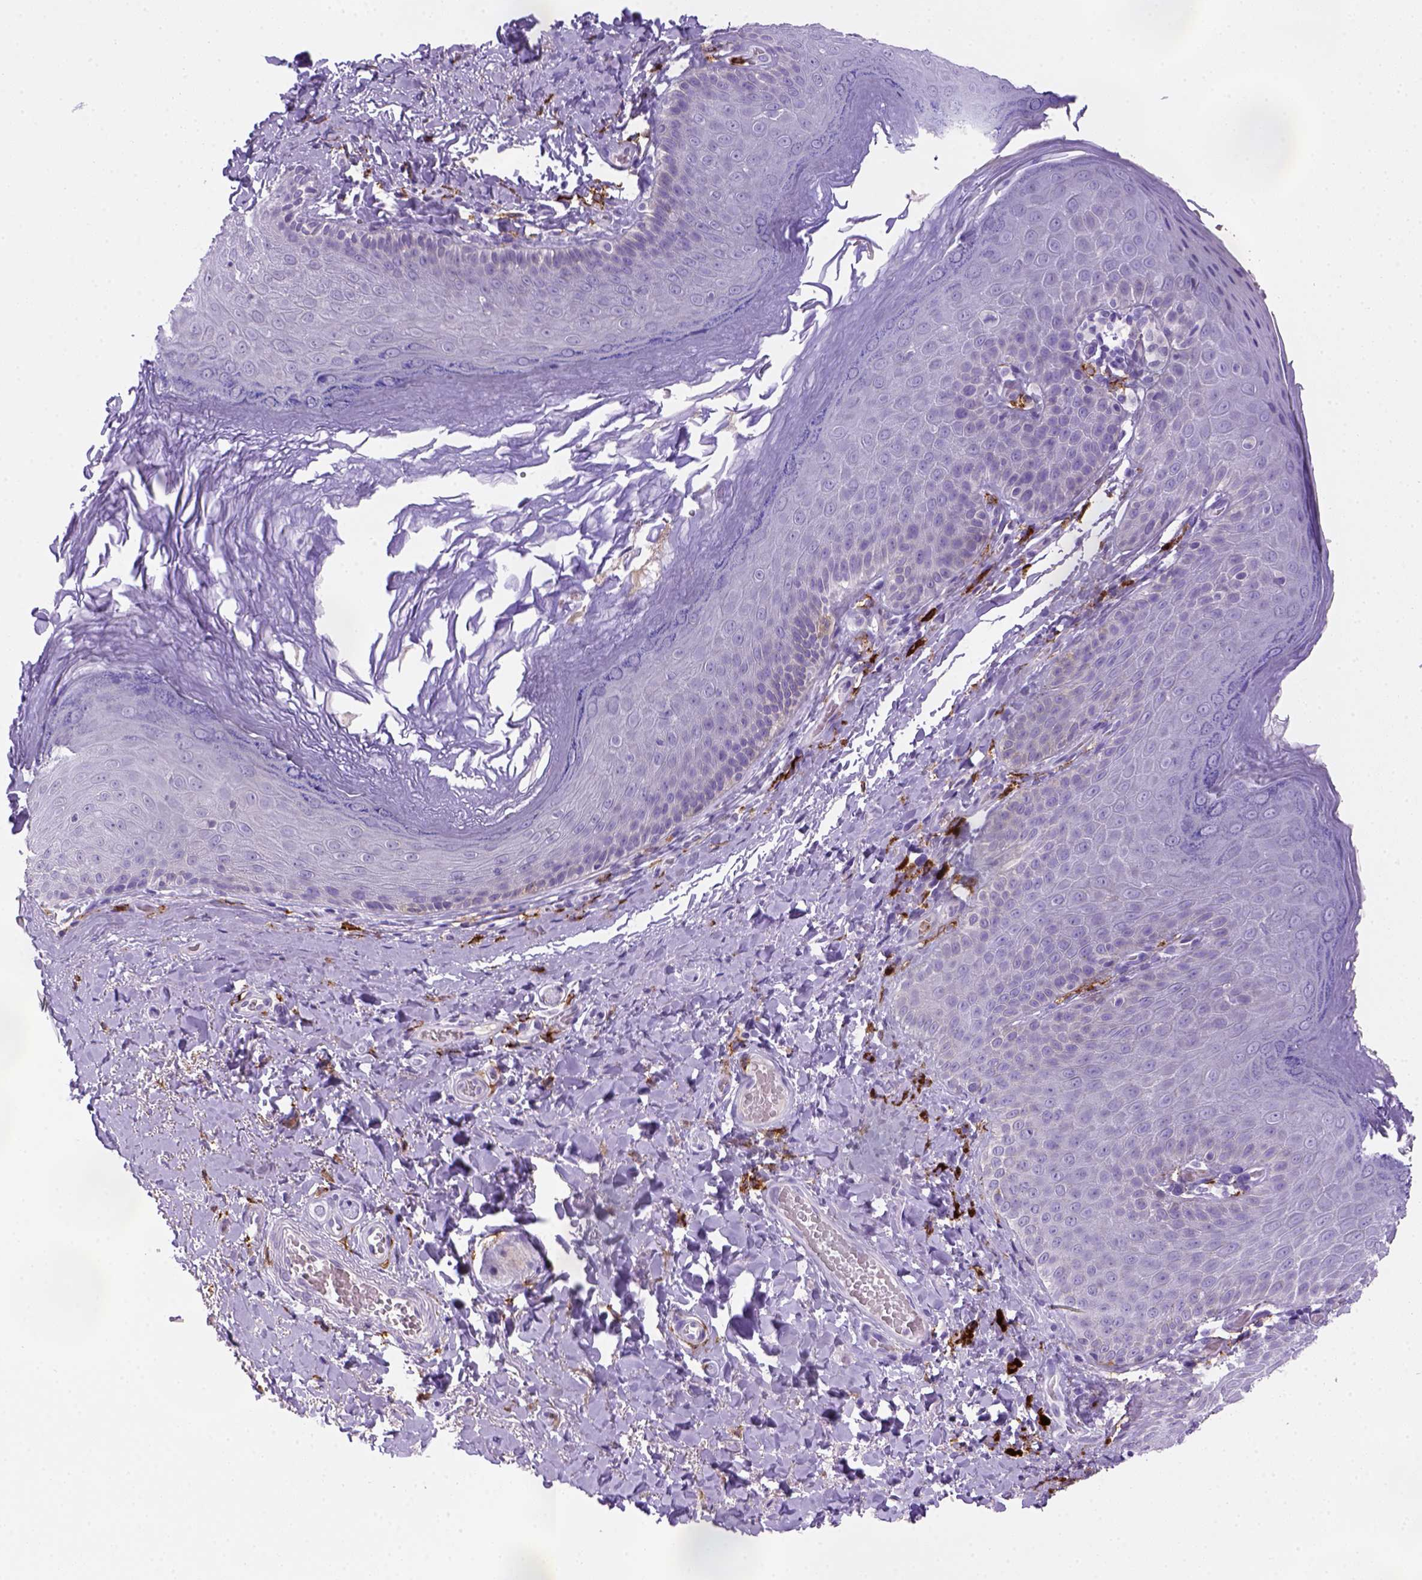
{"staining": {"intensity": "negative", "quantity": "none", "location": "none"}, "tissue": "skin", "cell_type": "Epidermal cells", "image_type": "normal", "snomed": [{"axis": "morphology", "description": "Normal tissue, NOS"}, {"axis": "topography", "description": "Anal"}], "caption": "Skin was stained to show a protein in brown. There is no significant positivity in epidermal cells.", "gene": "CD14", "patient": {"sex": "male", "age": 53}}